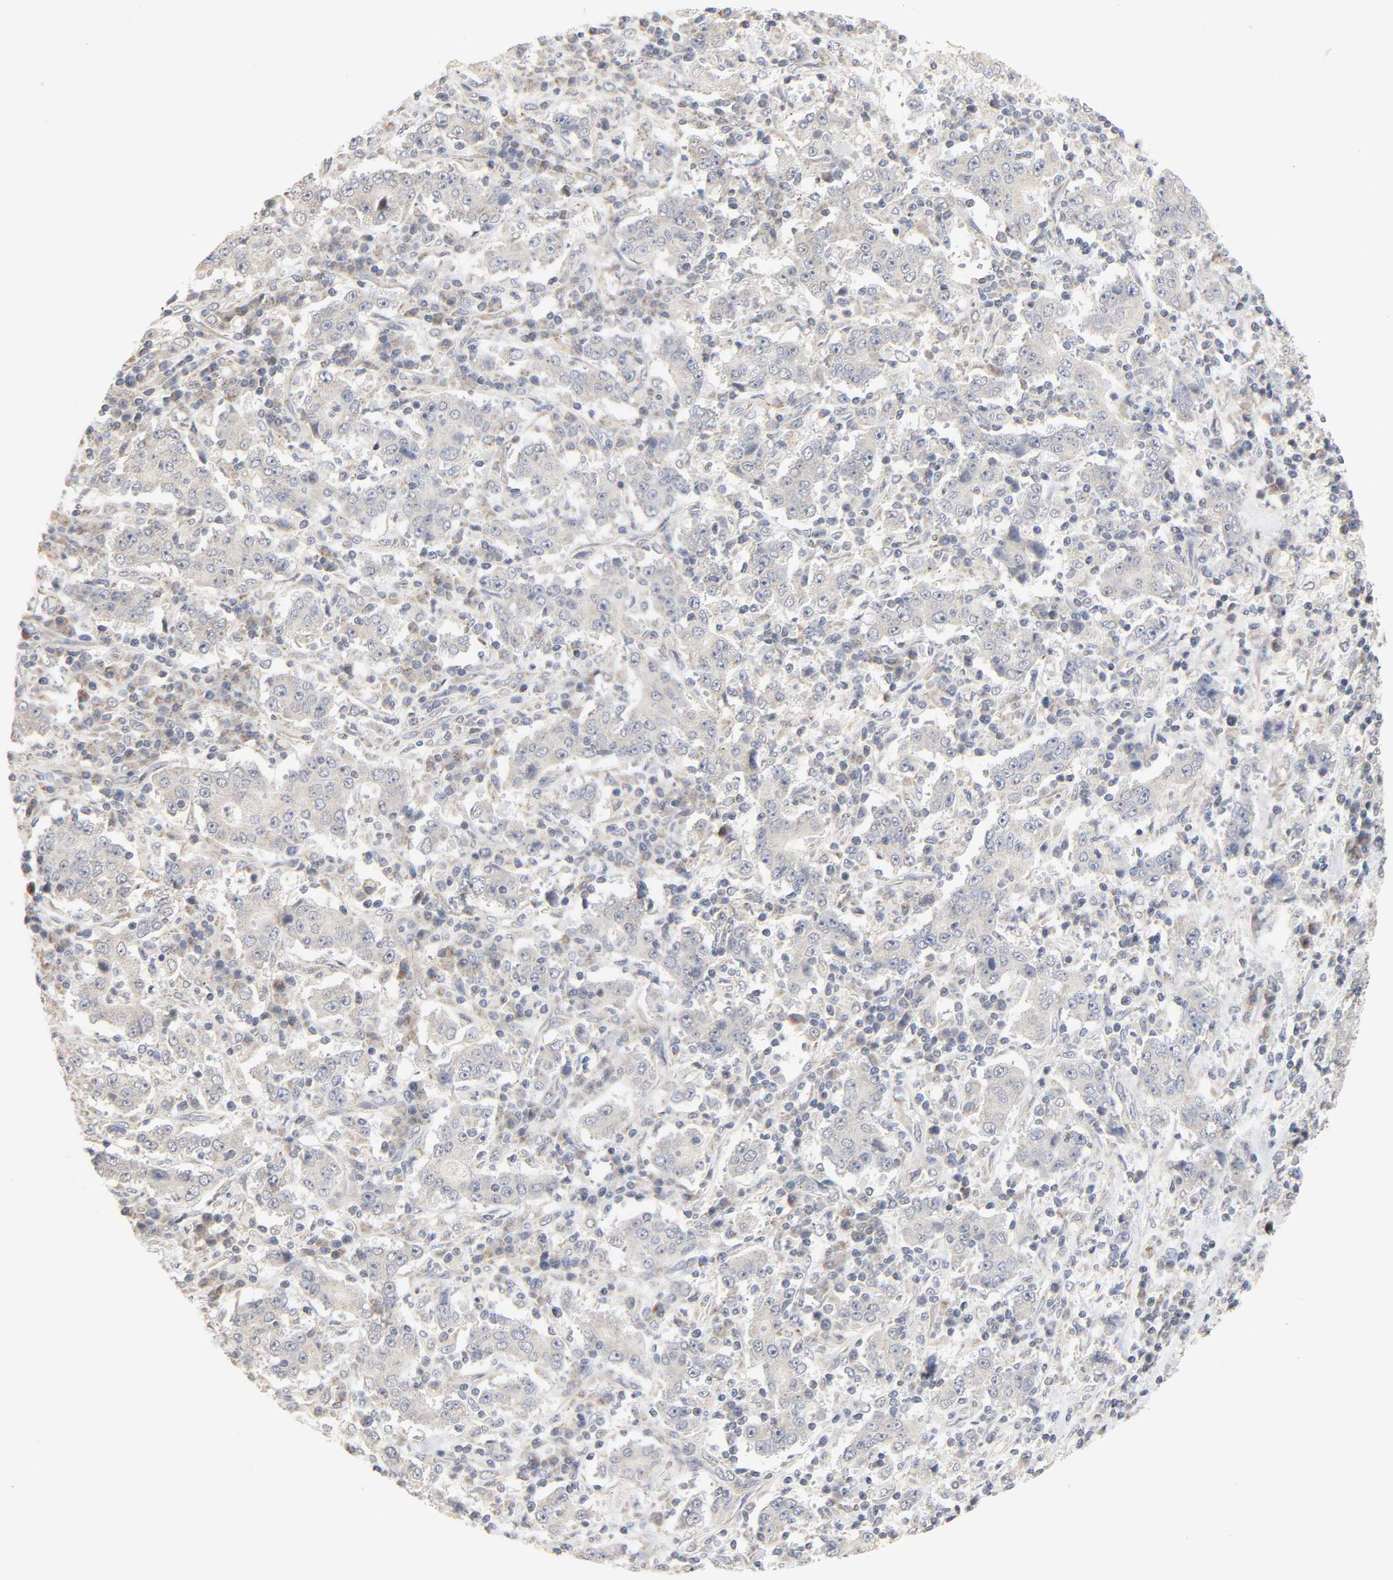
{"staining": {"intensity": "weak", "quantity": "<25%", "location": "cytoplasmic/membranous"}, "tissue": "stomach cancer", "cell_type": "Tumor cells", "image_type": "cancer", "snomed": [{"axis": "morphology", "description": "Normal tissue, NOS"}, {"axis": "morphology", "description": "Adenocarcinoma, NOS"}, {"axis": "topography", "description": "Stomach, upper"}, {"axis": "topography", "description": "Stomach"}], "caption": "Immunohistochemical staining of stomach cancer shows no significant positivity in tumor cells. The staining is performed using DAB brown chromogen with nuclei counter-stained in using hematoxylin.", "gene": "CLEC4E", "patient": {"sex": "male", "age": 59}}